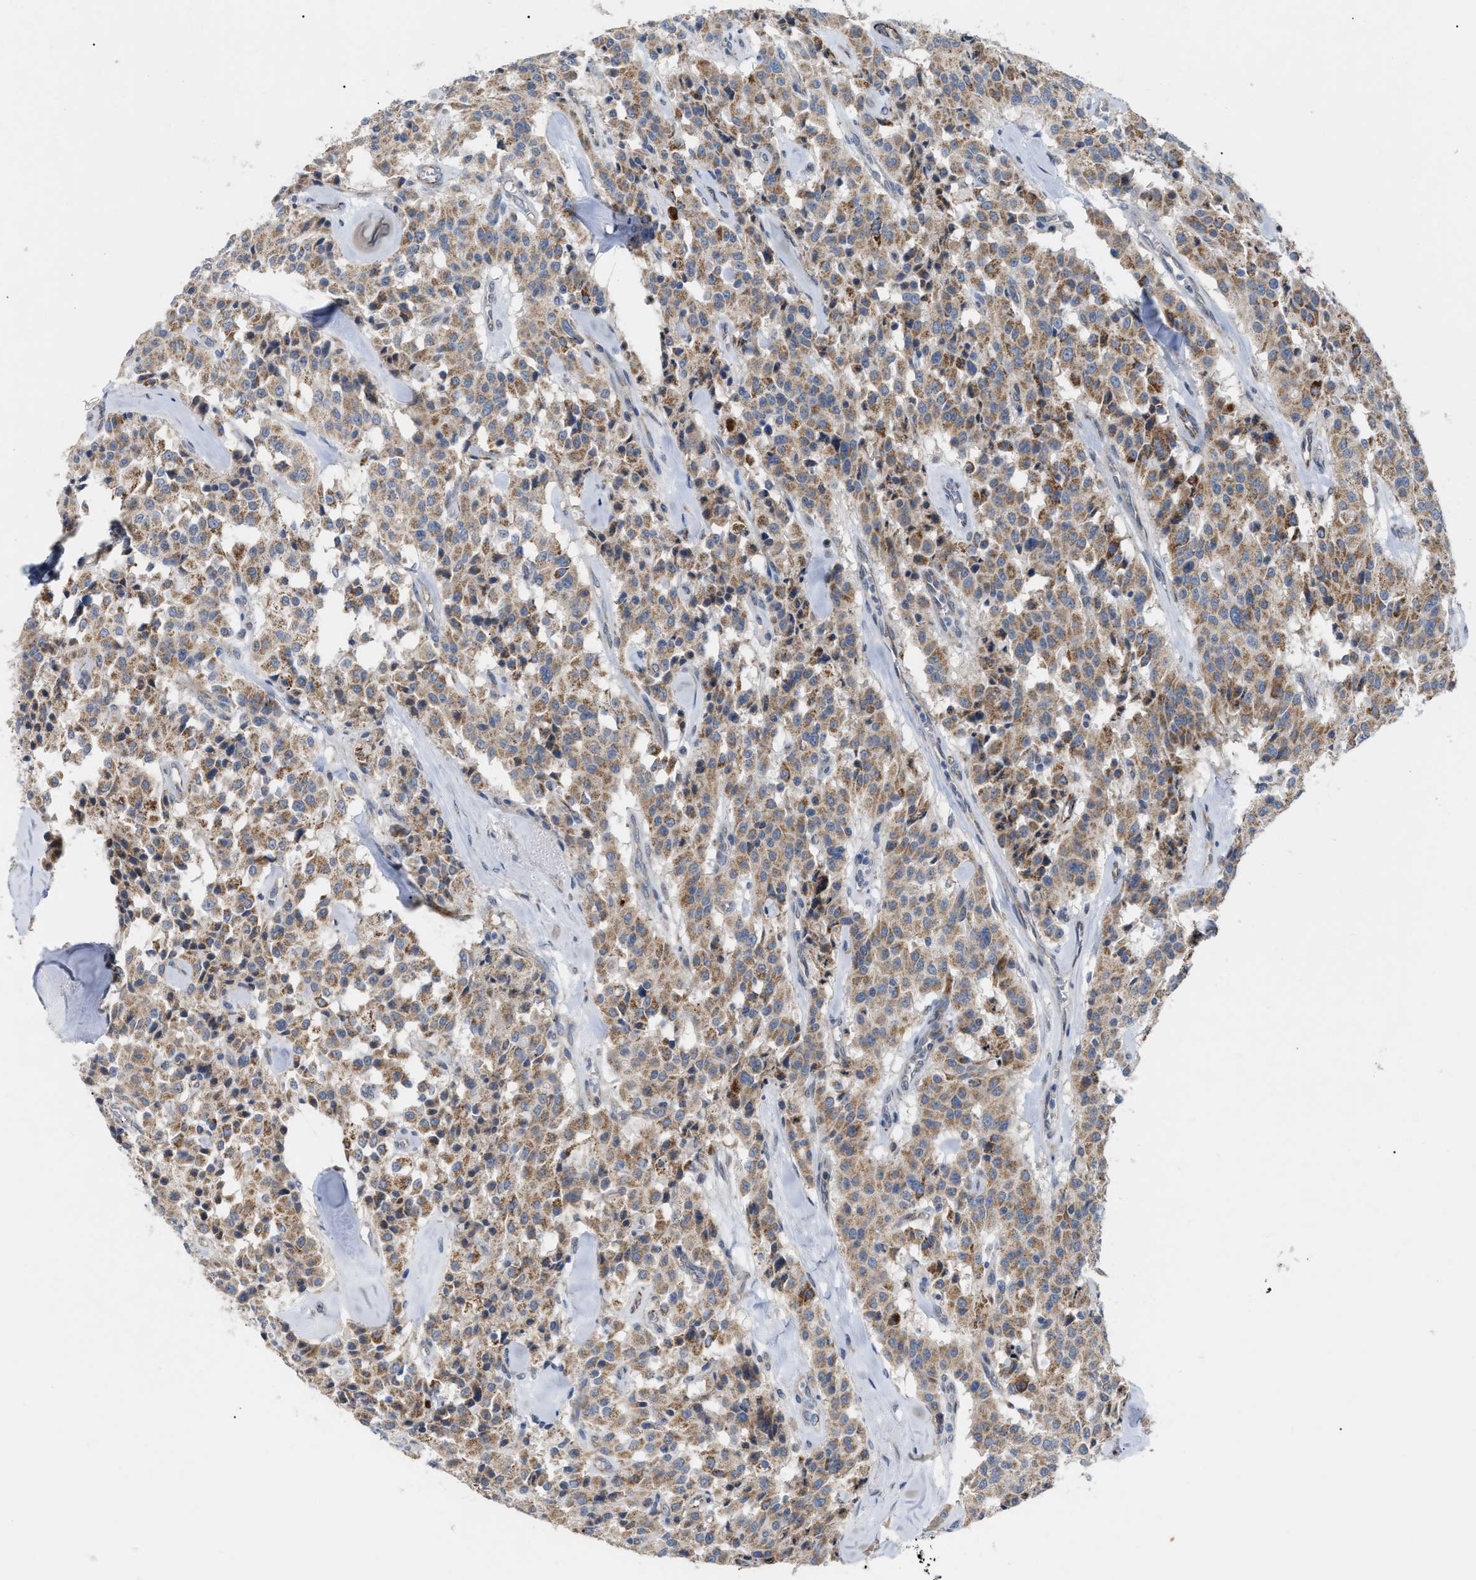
{"staining": {"intensity": "moderate", "quantity": ">75%", "location": "cytoplasmic/membranous"}, "tissue": "carcinoid", "cell_type": "Tumor cells", "image_type": "cancer", "snomed": [{"axis": "morphology", "description": "Carcinoid, malignant, NOS"}, {"axis": "topography", "description": "Lung"}], "caption": "Moderate cytoplasmic/membranous protein staining is identified in about >75% of tumor cells in carcinoid (malignant). The protein is stained brown, and the nuclei are stained in blue (DAB IHC with brightfield microscopy, high magnification).", "gene": "DHX58", "patient": {"sex": "male", "age": 30}}